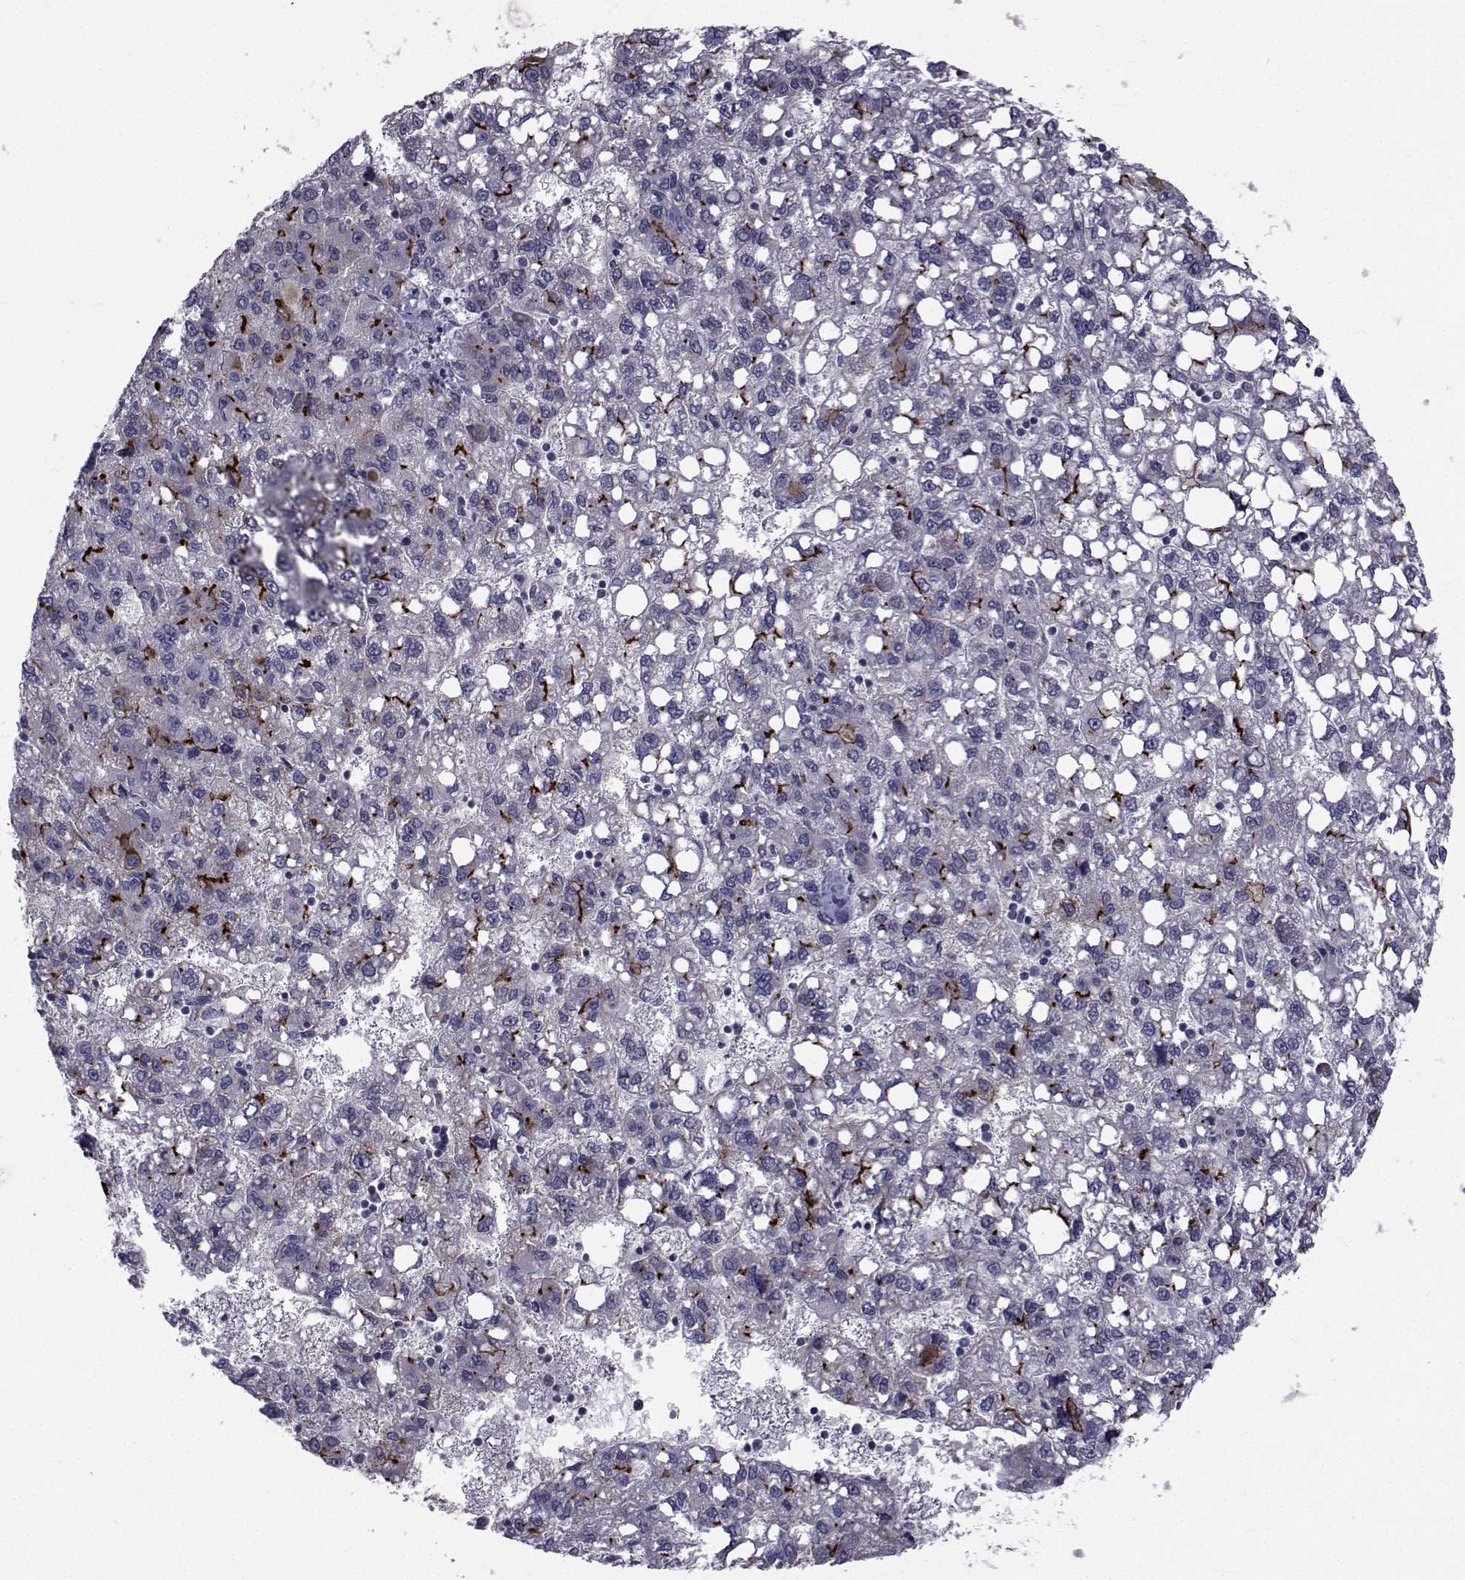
{"staining": {"intensity": "strong", "quantity": "<25%", "location": "cytoplasmic/membranous"}, "tissue": "liver cancer", "cell_type": "Tumor cells", "image_type": "cancer", "snomed": [{"axis": "morphology", "description": "Carcinoma, Hepatocellular, NOS"}, {"axis": "topography", "description": "Liver"}], "caption": "Human liver cancer stained for a protein (brown) exhibits strong cytoplasmic/membranous positive positivity in about <25% of tumor cells.", "gene": "SLC30A10", "patient": {"sex": "female", "age": 82}}